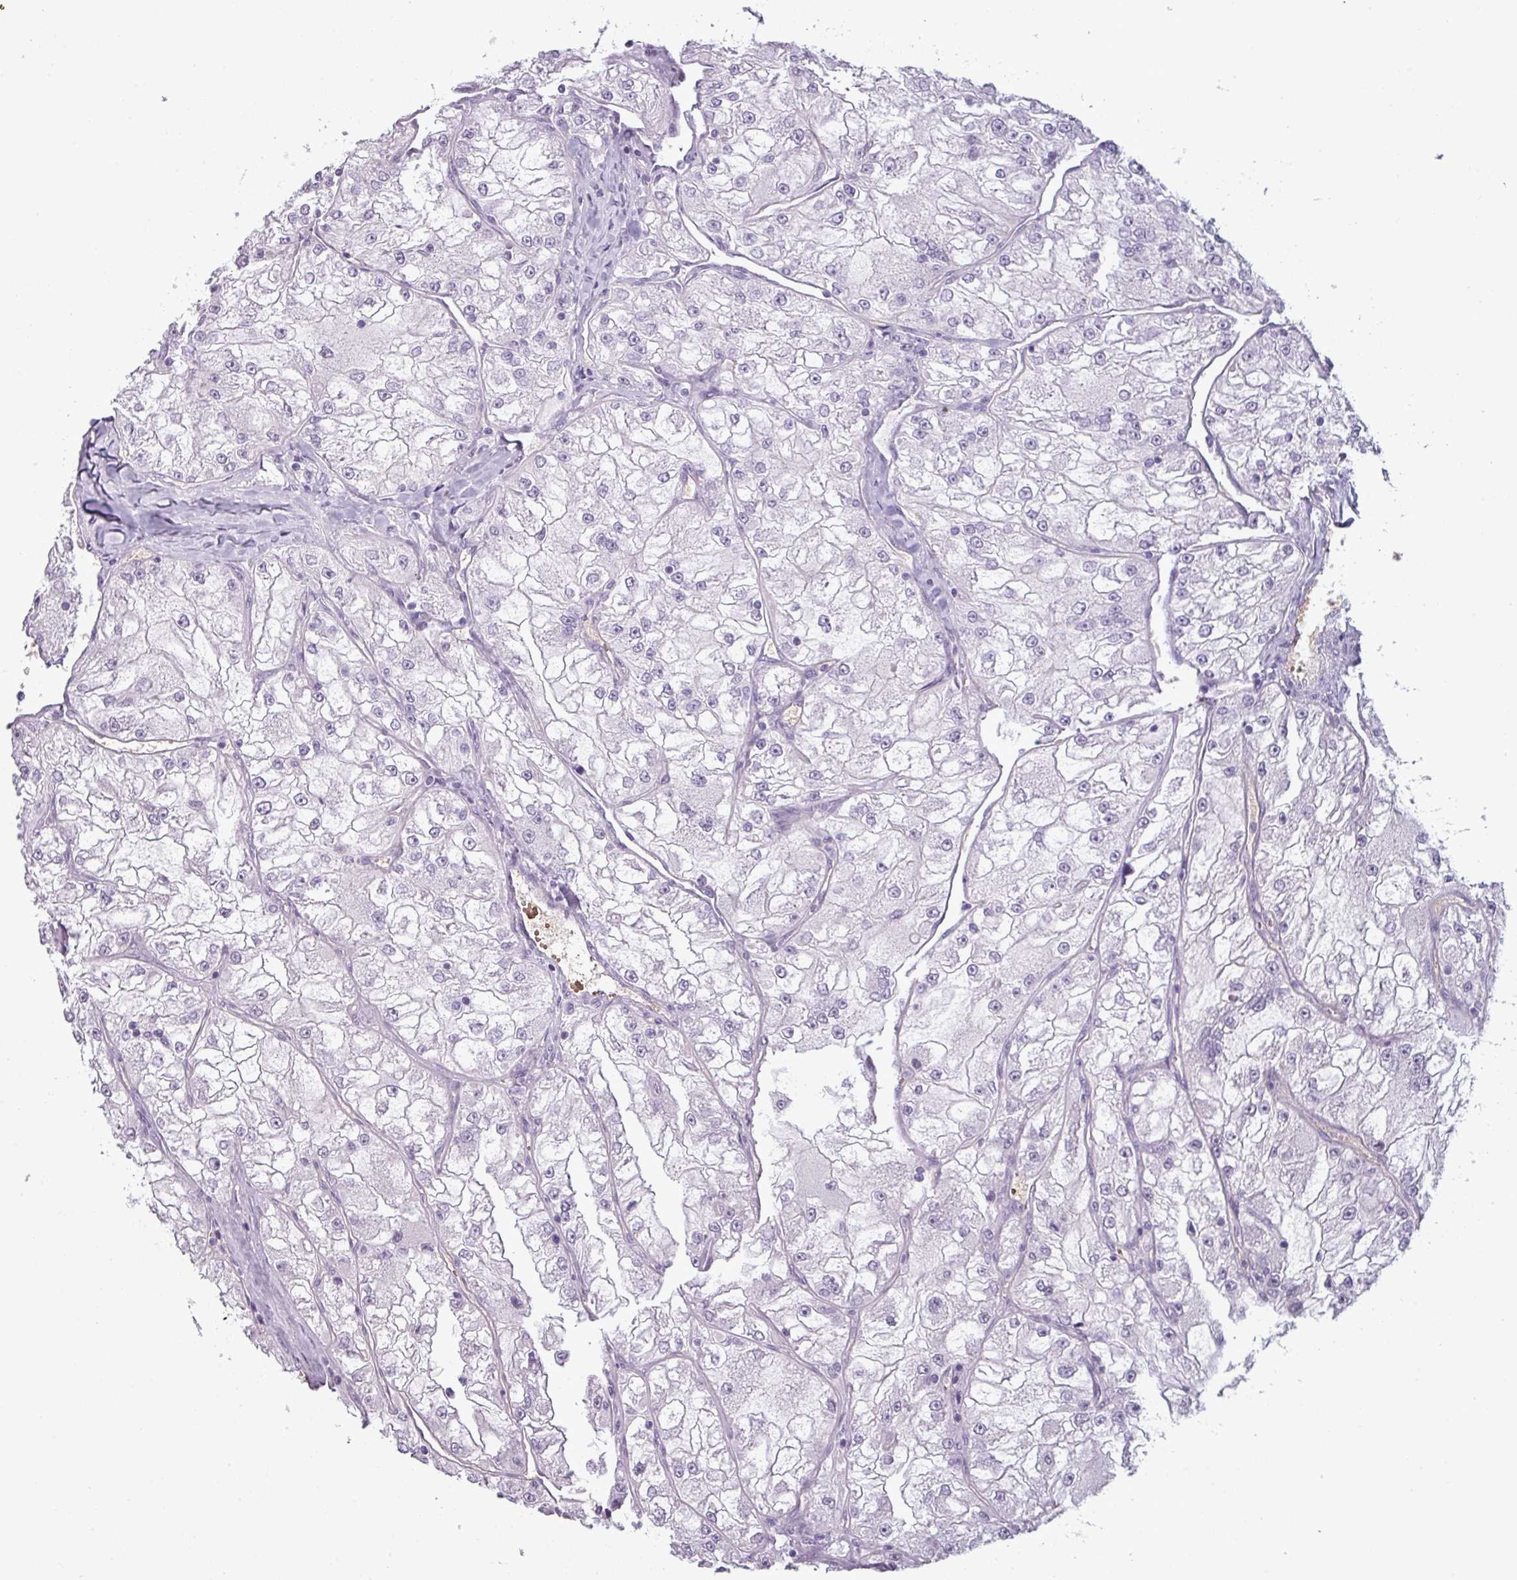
{"staining": {"intensity": "negative", "quantity": "none", "location": "none"}, "tissue": "renal cancer", "cell_type": "Tumor cells", "image_type": "cancer", "snomed": [{"axis": "morphology", "description": "Adenocarcinoma, NOS"}, {"axis": "topography", "description": "Kidney"}], "caption": "Immunohistochemistry (IHC) of renal adenocarcinoma shows no positivity in tumor cells.", "gene": "AREL1", "patient": {"sex": "female", "age": 72}}